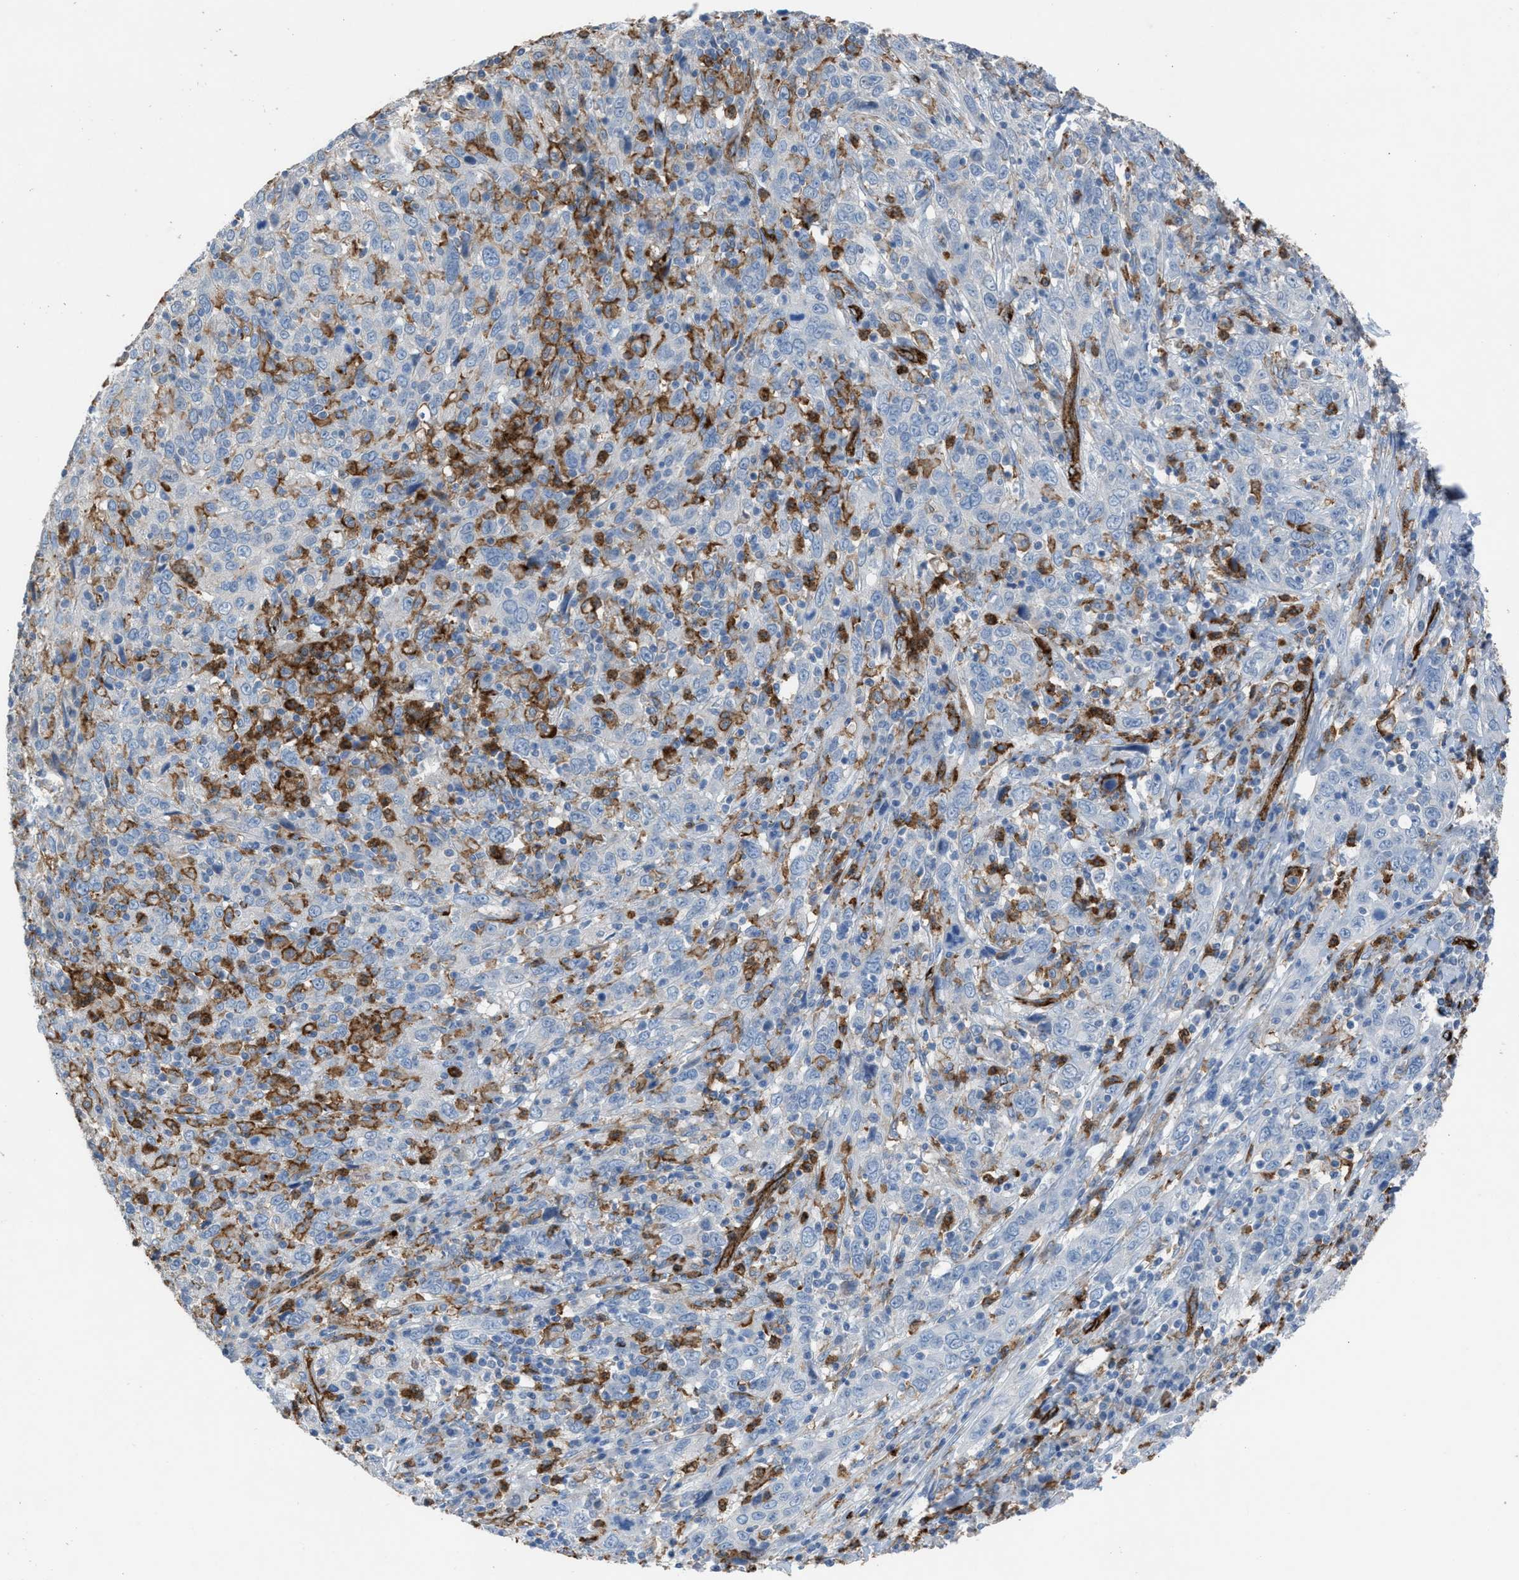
{"staining": {"intensity": "negative", "quantity": "none", "location": "none"}, "tissue": "cervical cancer", "cell_type": "Tumor cells", "image_type": "cancer", "snomed": [{"axis": "morphology", "description": "Squamous cell carcinoma, NOS"}, {"axis": "topography", "description": "Cervix"}], "caption": "The histopathology image exhibits no significant expression in tumor cells of cervical cancer. (Immunohistochemistry (ihc), brightfield microscopy, high magnification).", "gene": "DYSF", "patient": {"sex": "female", "age": 46}}